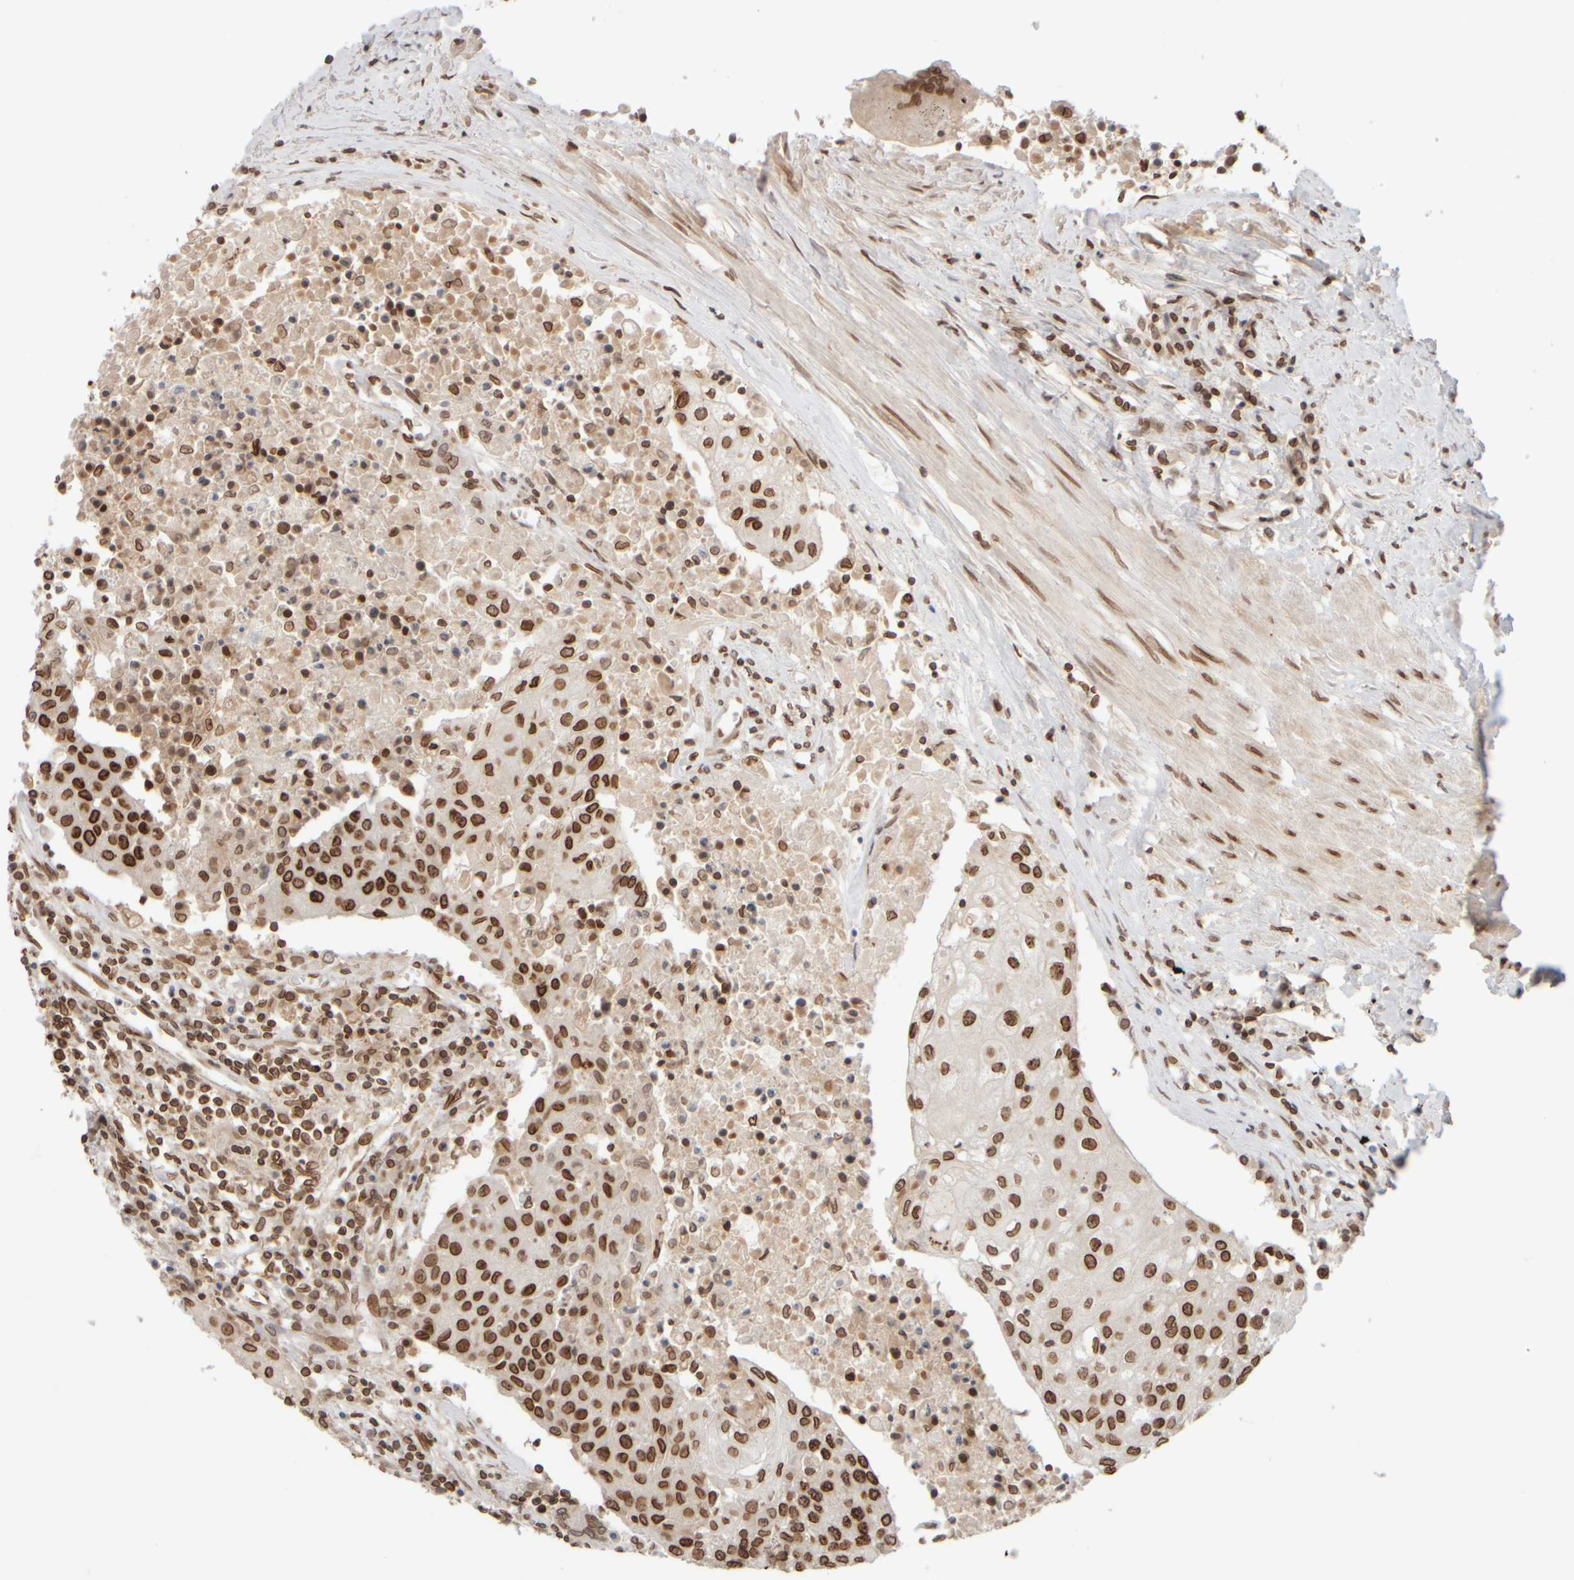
{"staining": {"intensity": "strong", "quantity": ">75%", "location": "cytoplasmic/membranous,nuclear"}, "tissue": "urothelial cancer", "cell_type": "Tumor cells", "image_type": "cancer", "snomed": [{"axis": "morphology", "description": "Urothelial carcinoma, High grade"}, {"axis": "topography", "description": "Urinary bladder"}], "caption": "Human urothelial carcinoma (high-grade) stained with a brown dye exhibits strong cytoplasmic/membranous and nuclear positive staining in about >75% of tumor cells.", "gene": "ZC3HC1", "patient": {"sex": "female", "age": 85}}